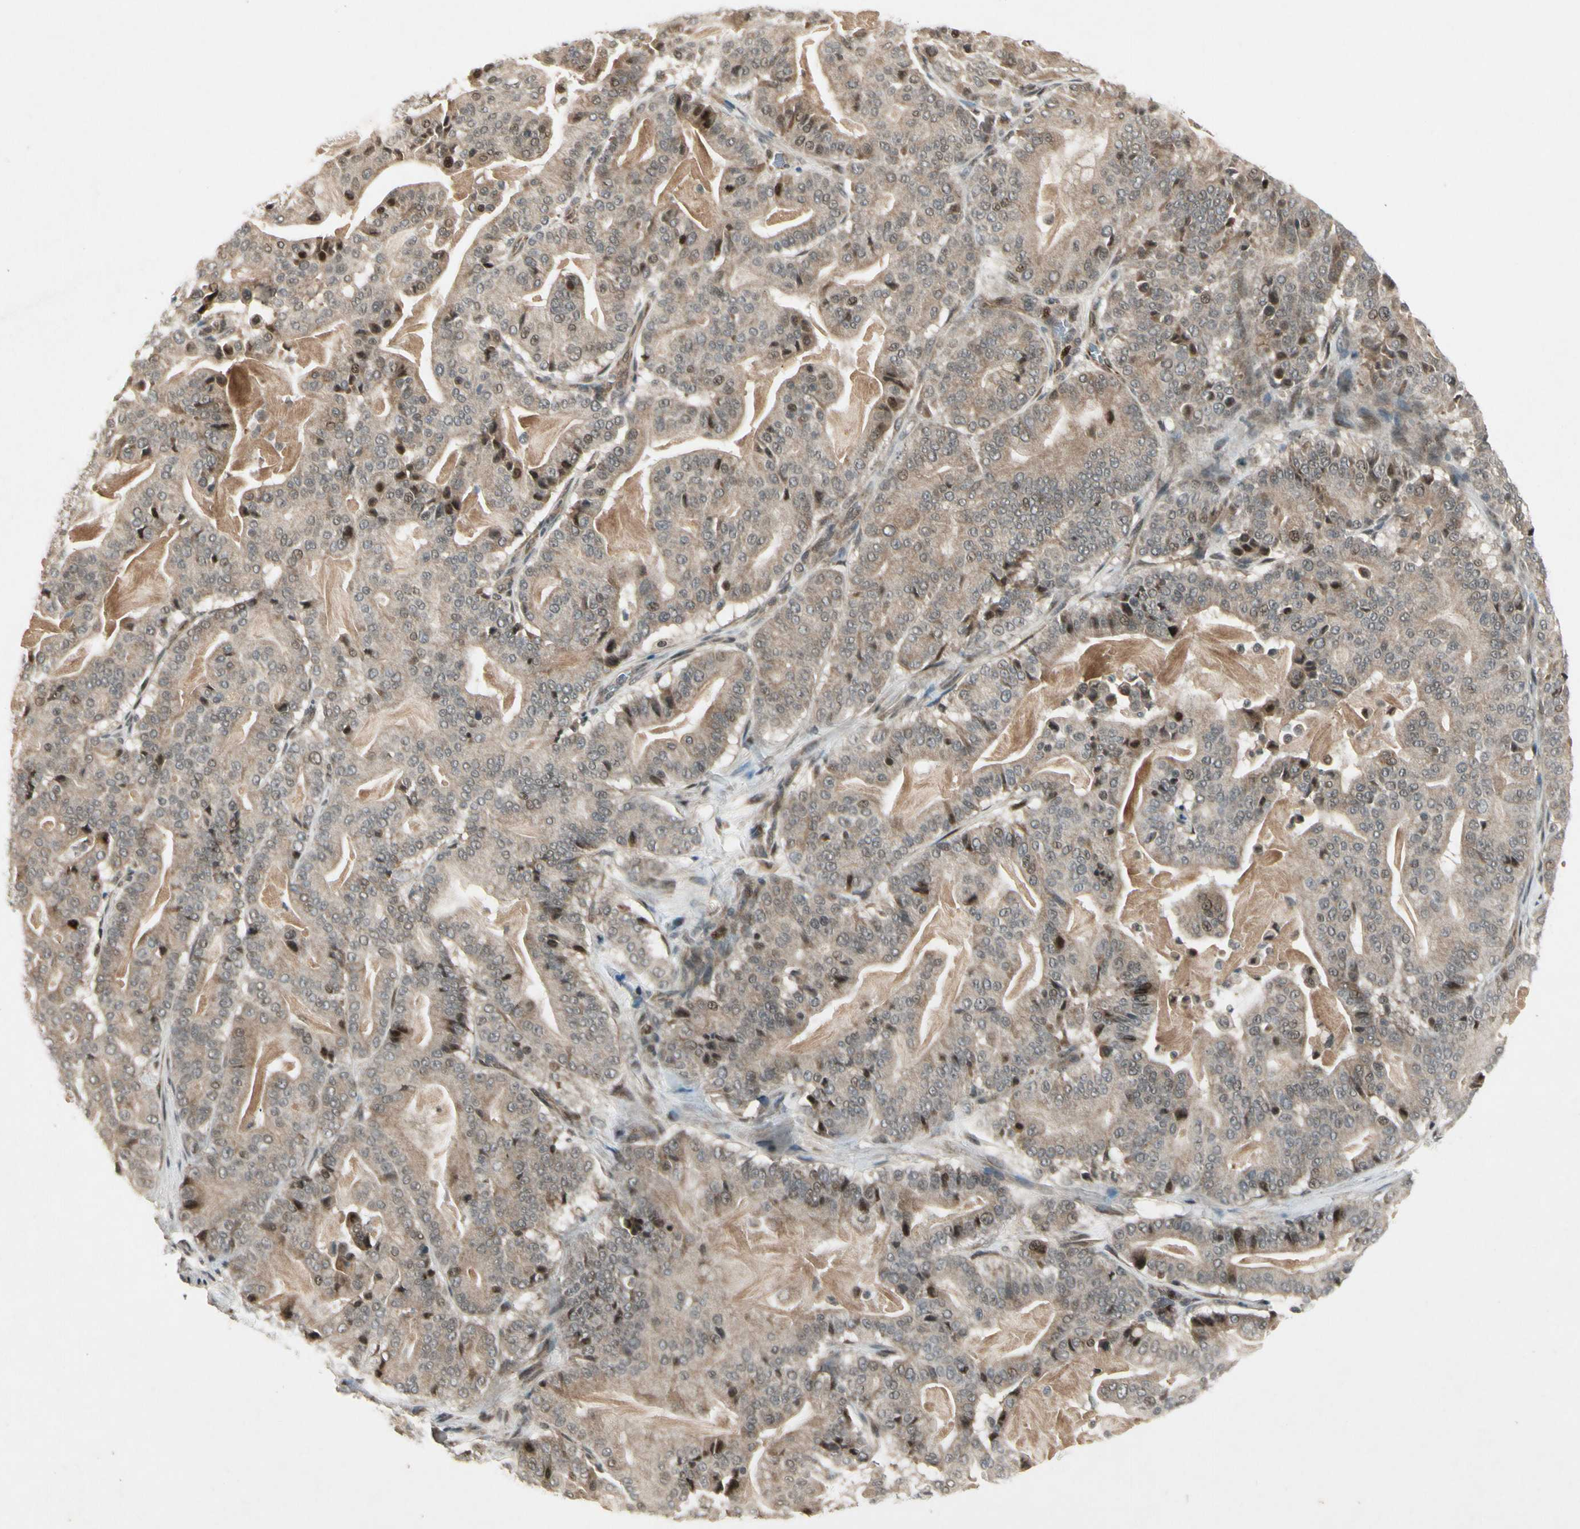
{"staining": {"intensity": "moderate", "quantity": "<25%", "location": "cytoplasmic/membranous,nuclear"}, "tissue": "pancreatic cancer", "cell_type": "Tumor cells", "image_type": "cancer", "snomed": [{"axis": "morphology", "description": "Adenocarcinoma, NOS"}, {"axis": "topography", "description": "Pancreas"}], "caption": "Pancreatic adenocarcinoma was stained to show a protein in brown. There is low levels of moderate cytoplasmic/membranous and nuclear positivity in about <25% of tumor cells. (DAB IHC with brightfield microscopy, high magnification).", "gene": "CDK11A", "patient": {"sex": "male", "age": 63}}